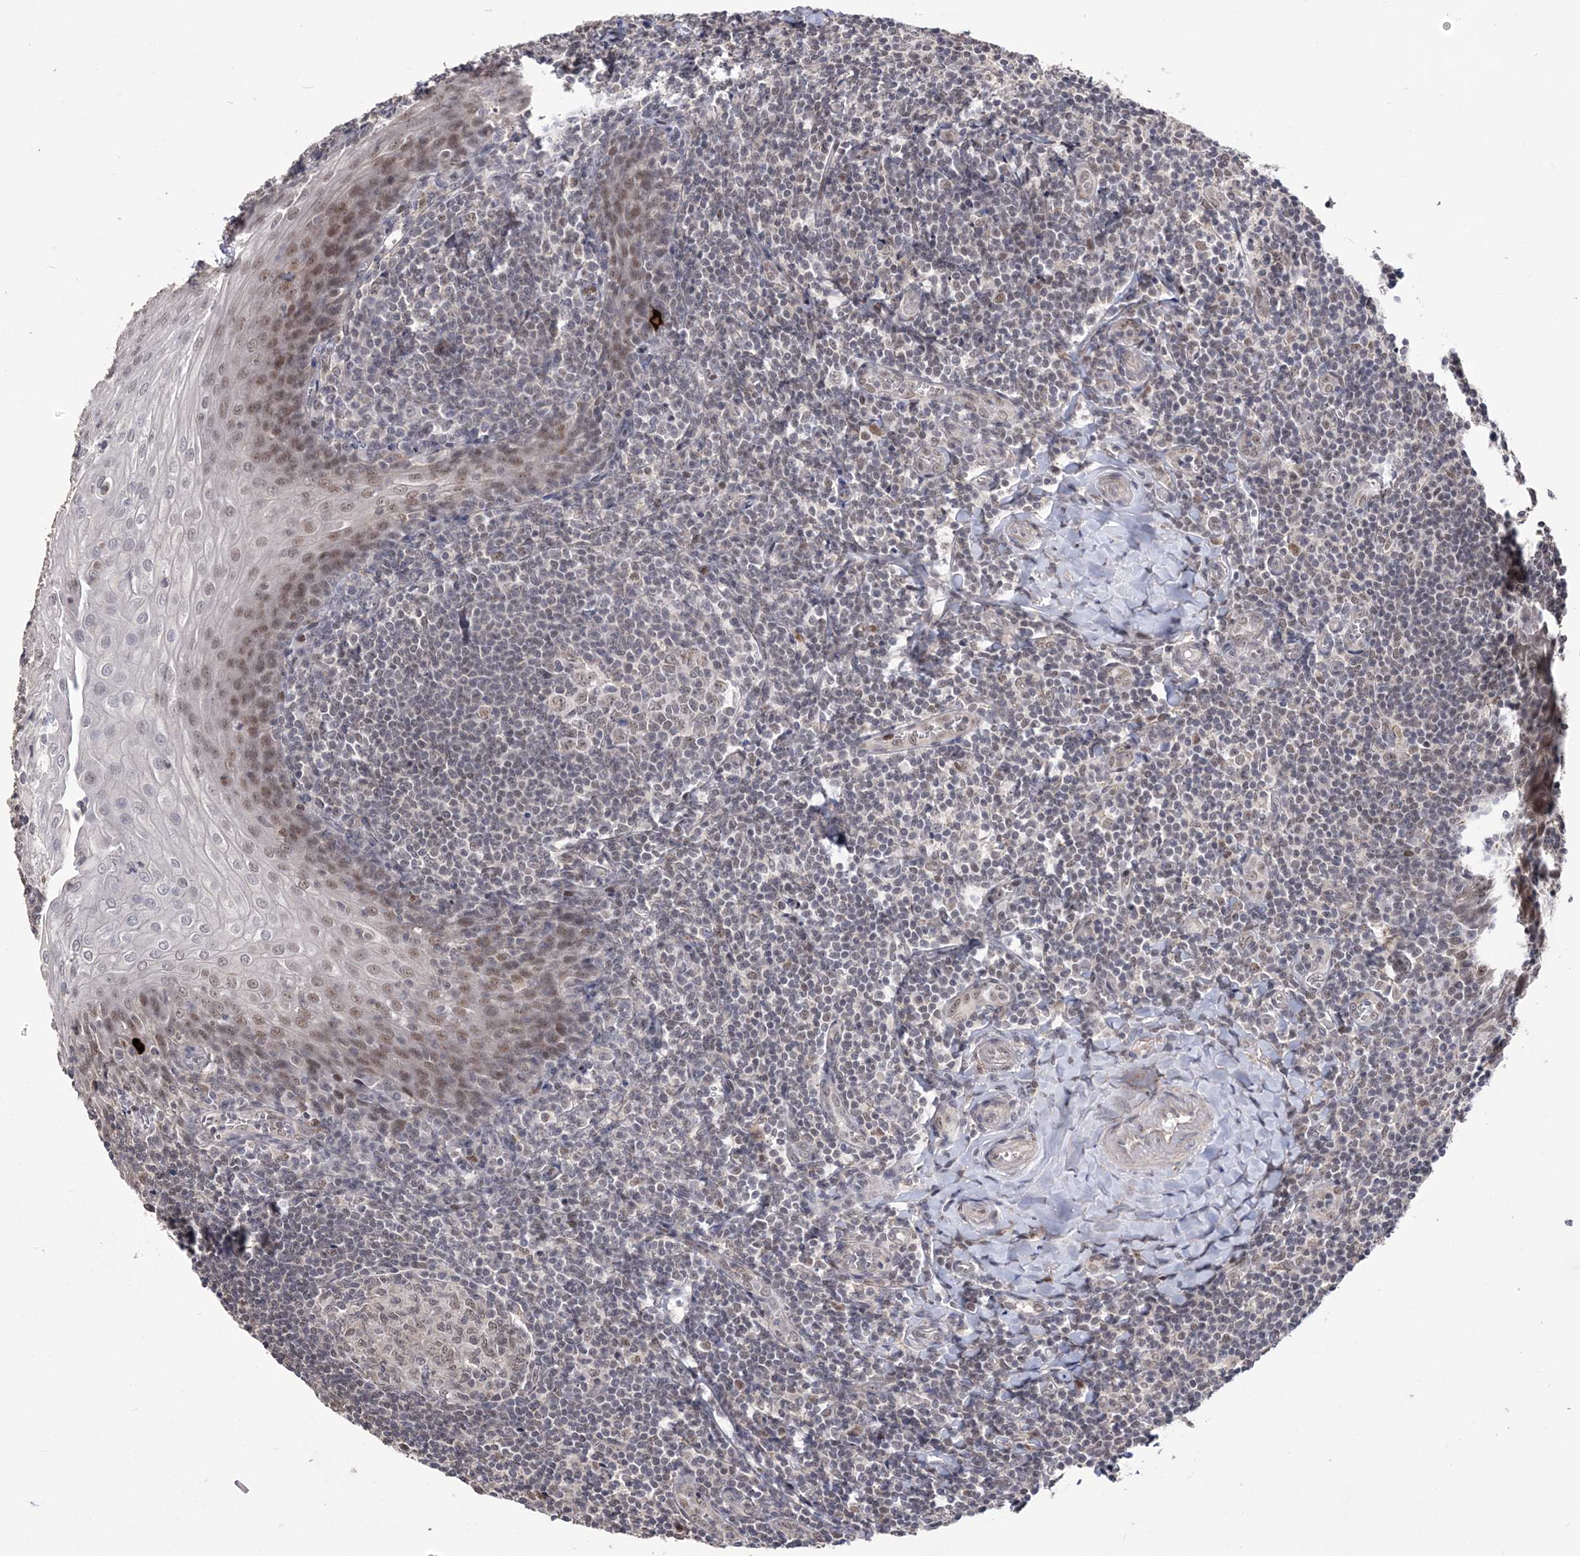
{"staining": {"intensity": "weak", "quantity": "<25%", "location": "nuclear"}, "tissue": "tonsil", "cell_type": "Germinal center cells", "image_type": "normal", "snomed": [{"axis": "morphology", "description": "Normal tissue, NOS"}, {"axis": "topography", "description": "Tonsil"}], "caption": "The histopathology image demonstrates no significant staining in germinal center cells of tonsil. The staining was performed using DAB (3,3'-diaminobenzidine) to visualize the protein expression in brown, while the nuclei were stained in blue with hematoxylin (Magnification: 20x).", "gene": "BOD1L1", "patient": {"sex": "male", "age": 27}}